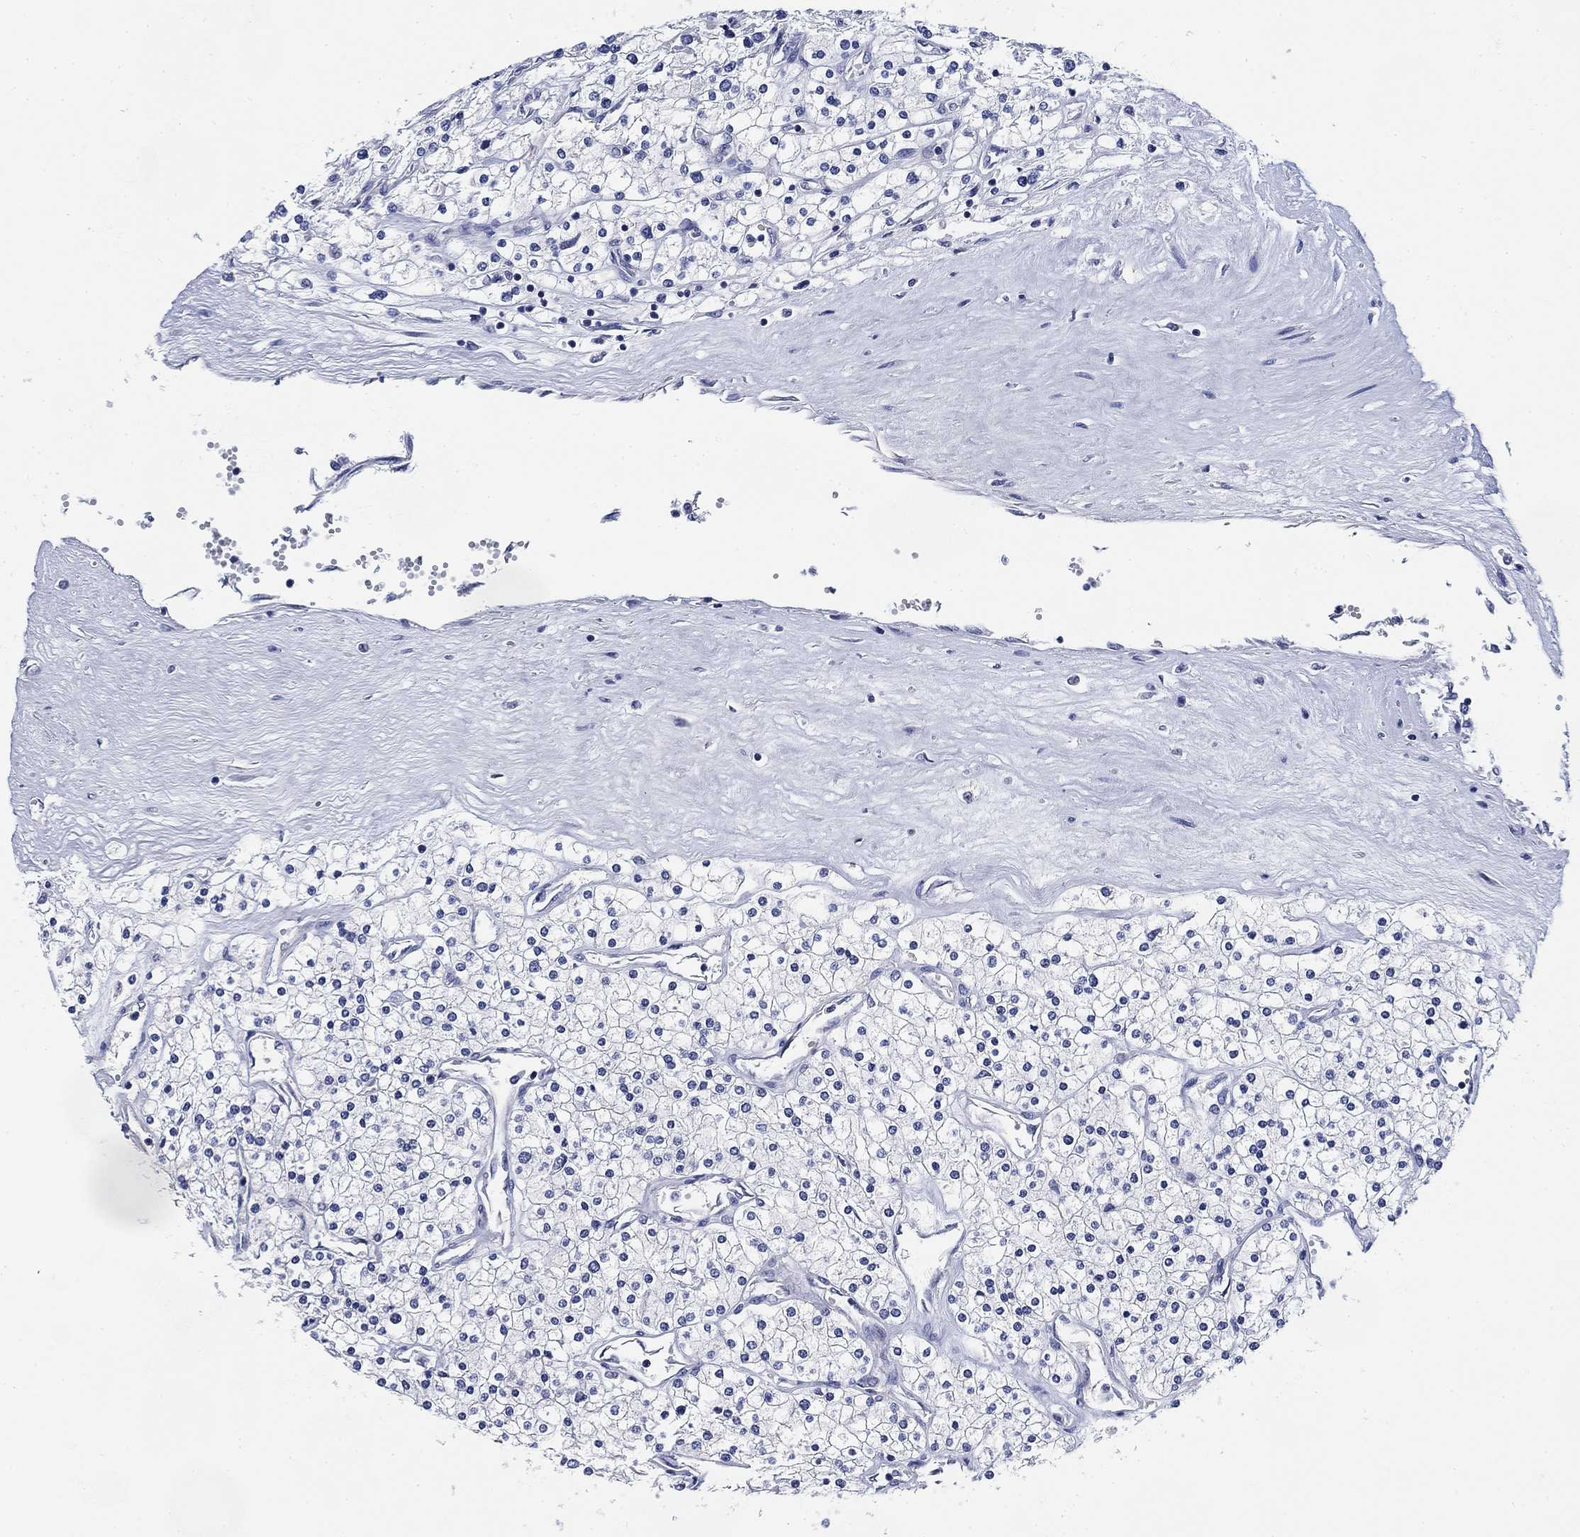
{"staining": {"intensity": "negative", "quantity": "none", "location": "none"}, "tissue": "renal cancer", "cell_type": "Tumor cells", "image_type": "cancer", "snomed": [{"axis": "morphology", "description": "Adenocarcinoma, NOS"}, {"axis": "topography", "description": "Kidney"}], "caption": "DAB (3,3'-diaminobenzidine) immunohistochemical staining of renal adenocarcinoma exhibits no significant staining in tumor cells. (DAB (3,3'-diaminobenzidine) IHC, high magnification).", "gene": "DAZL", "patient": {"sex": "male", "age": 80}}